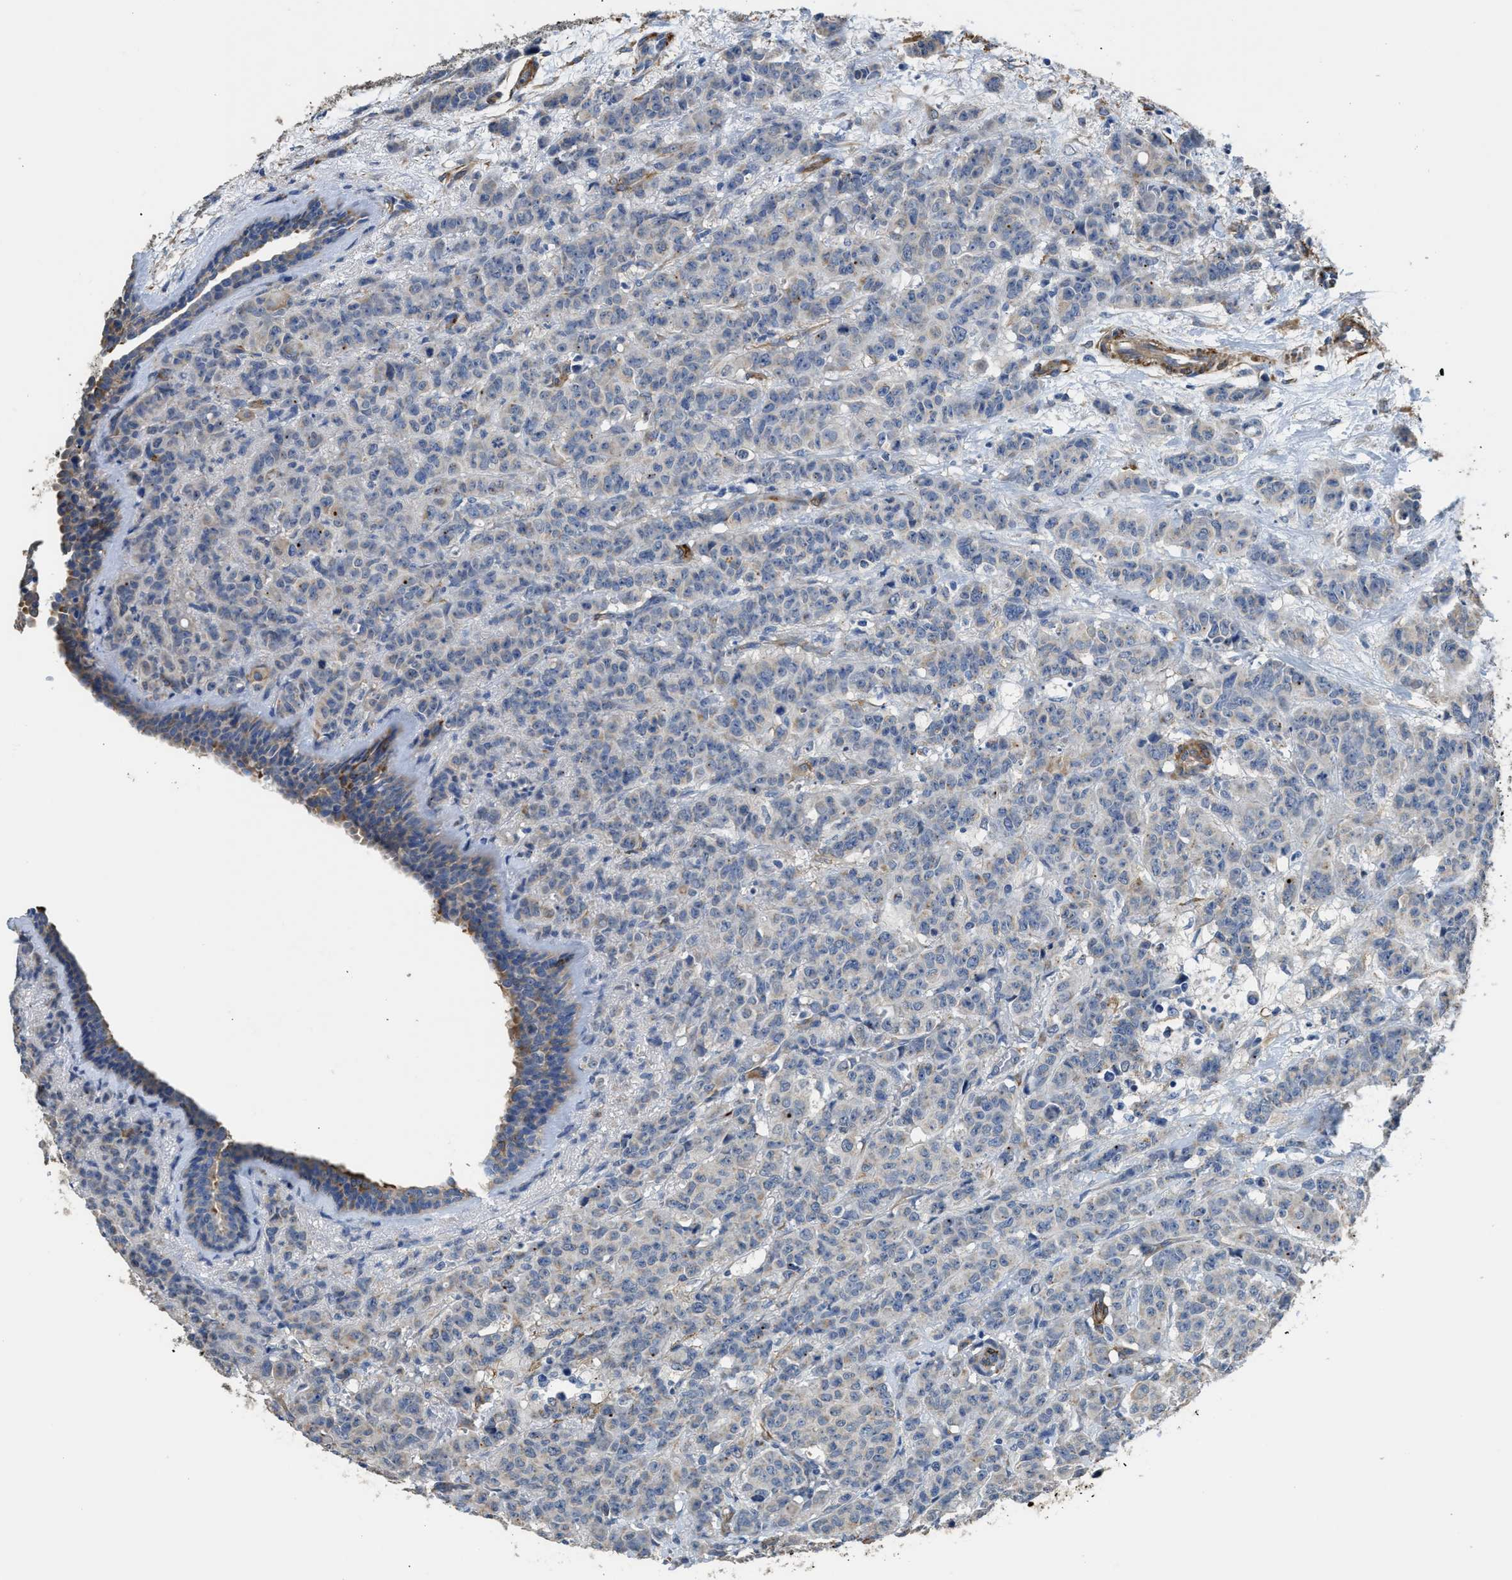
{"staining": {"intensity": "negative", "quantity": "none", "location": "none"}, "tissue": "breast cancer", "cell_type": "Tumor cells", "image_type": "cancer", "snomed": [{"axis": "morphology", "description": "Normal tissue, NOS"}, {"axis": "morphology", "description": "Duct carcinoma"}, {"axis": "topography", "description": "Breast"}], "caption": "This is a image of immunohistochemistry (IHC) staining of breast cancer, which shows no staining in tumor cells.", "gene": "ZSWIM5", "patient": {"sex": "female", "age": 40}}